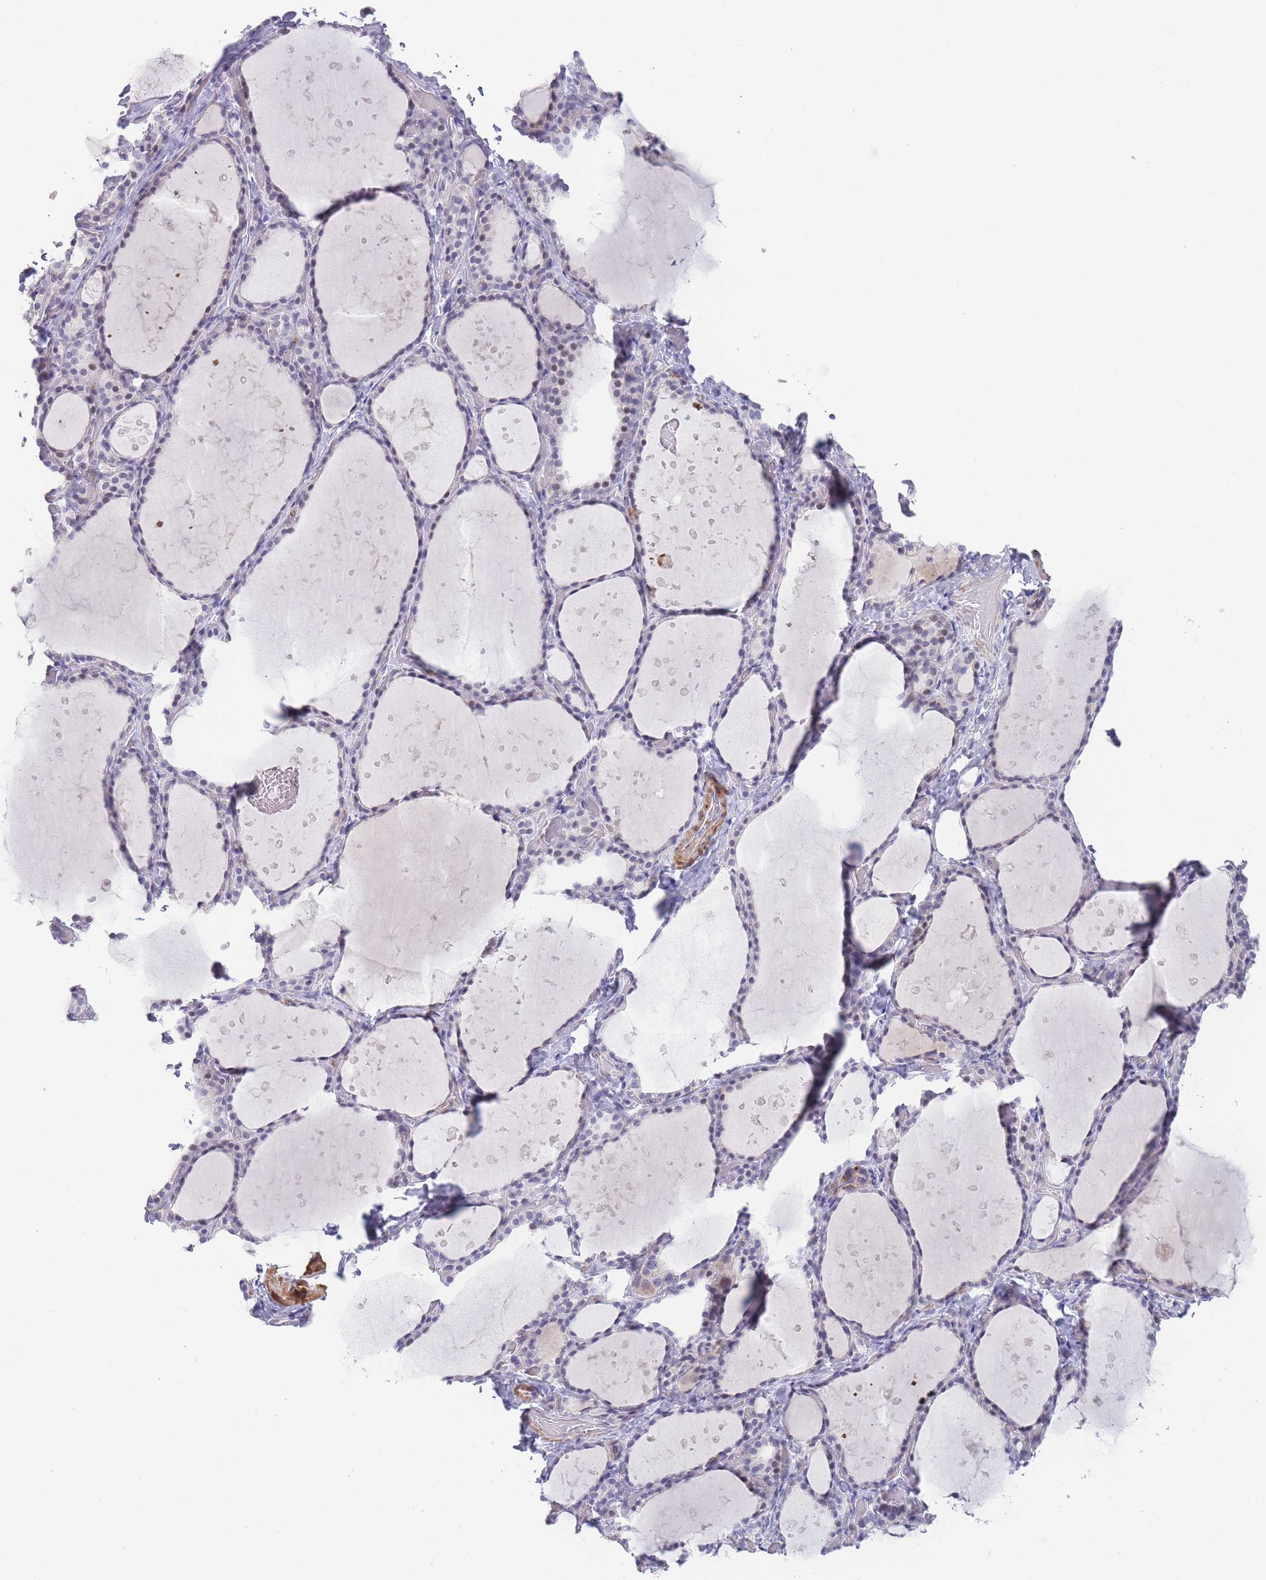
{"staining": {"intensity": "negative", "quantity": "none", "location": "none"}, "tissue": "thyroid gland", "cell_type": "Glandular cells", "image_type": "normal", "snomed": [{"axis": "morphology", "description": "Normal tissue, NOS"}, {"axis": "topography", "description": "Thyroid gland"}], "caption": "An immunohistochemistry image of benign thyroid gland is shown. There is no staining in glandular cells of thyroid gland.", "gene": "ASAP3", "patient": {"sex": "female", "age": 44}}